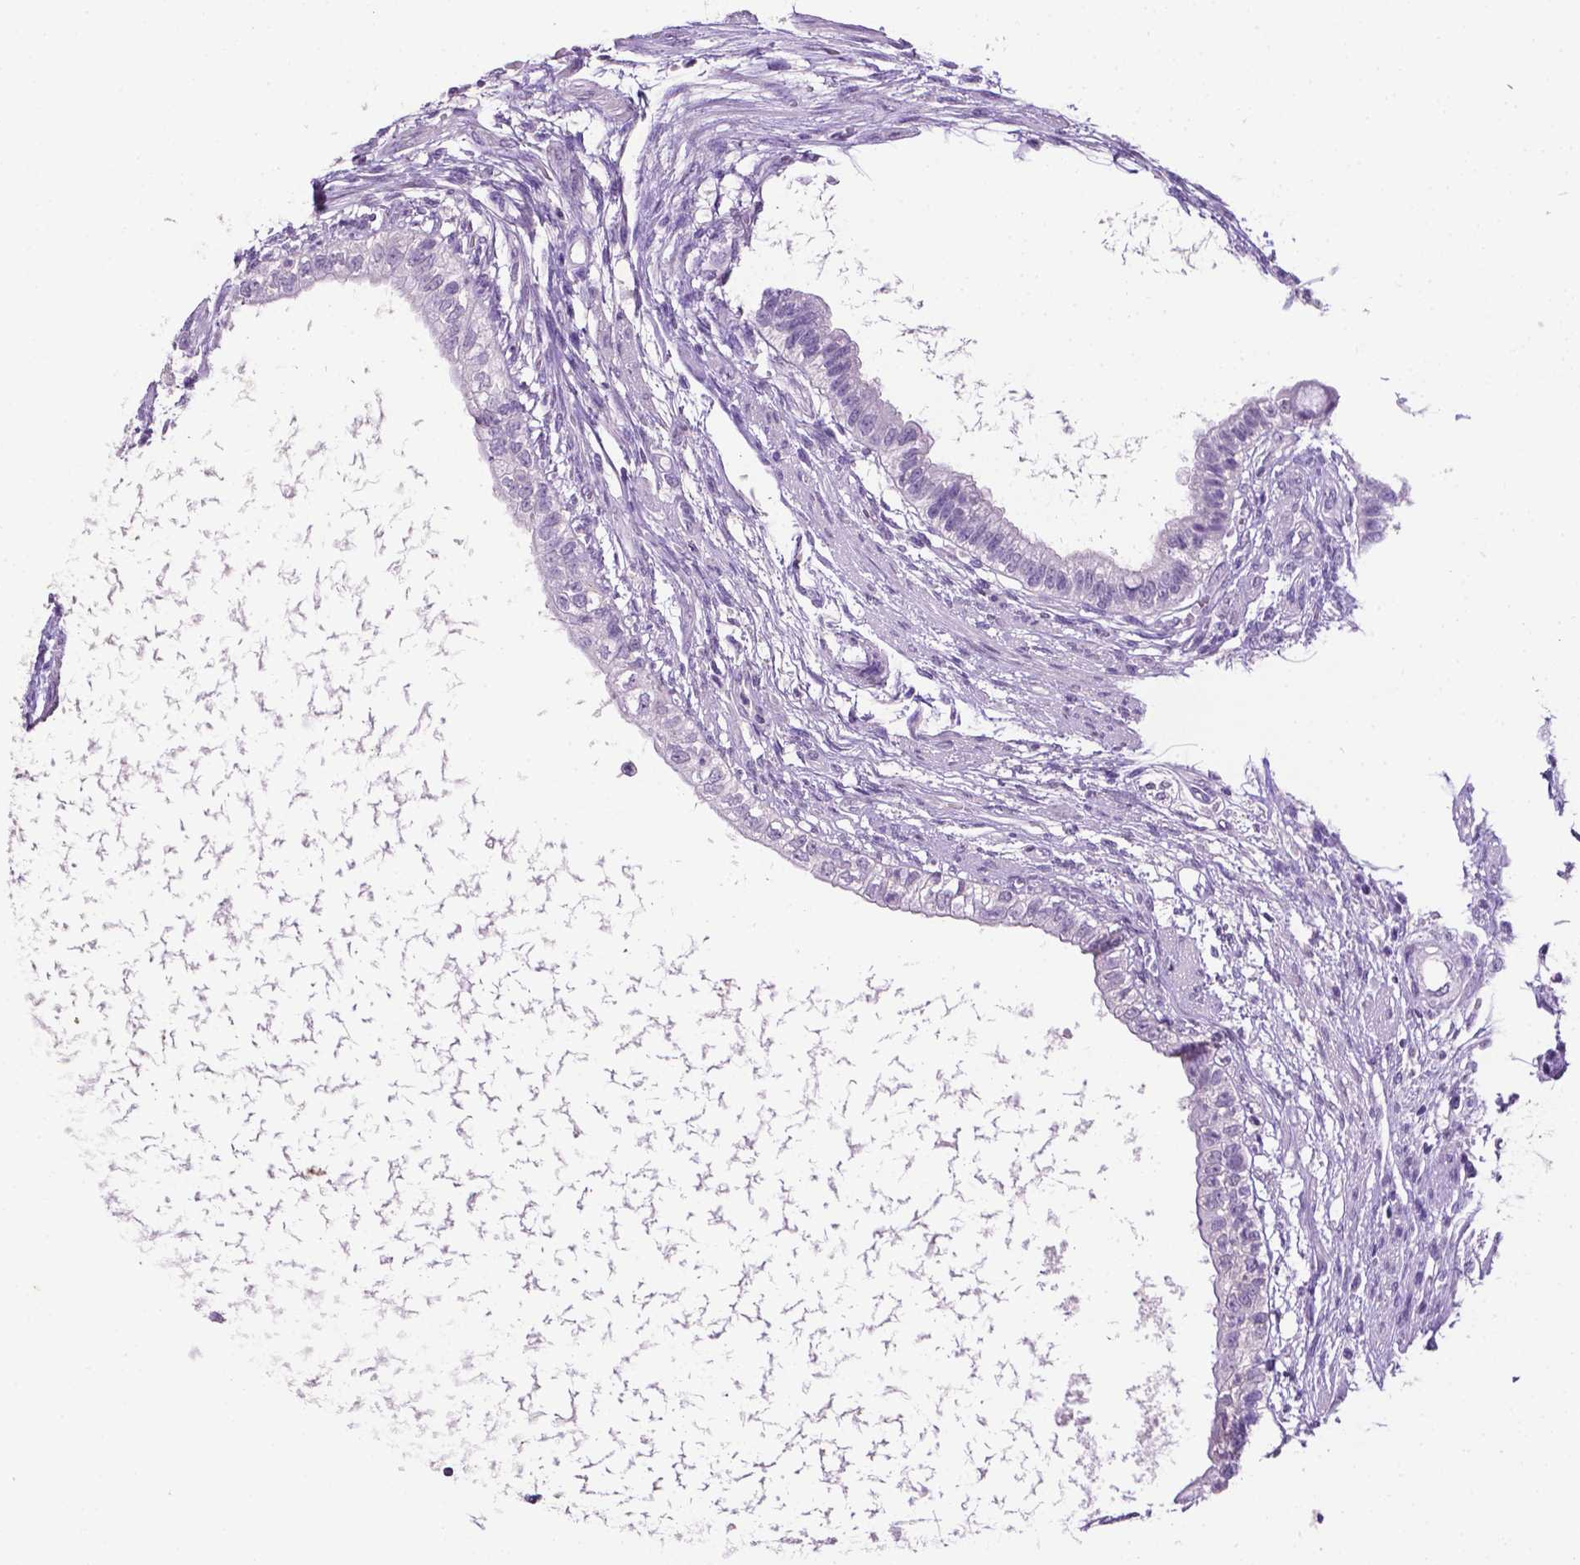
{"staining": {"intensity": "negative", "quantity": "none", "location": "none"}, "tissue": "testis cancer", "cell_type": "Tumor cells", "image_type": "cancer", "snomed": [{"axis": "morphology", "description": "Carcinoma, Embryonal, NOS"}, {"axis": "topography", "description": "Testis"}], "caption": "Tumor cells are negative for protein expression in human testis cancer (embryonal carcinoma). (DAB immunohistochemistry with hematoxylin counter stain).", "gene": "TACSTD2", "patient": {"sex": "male", "age": 26}}